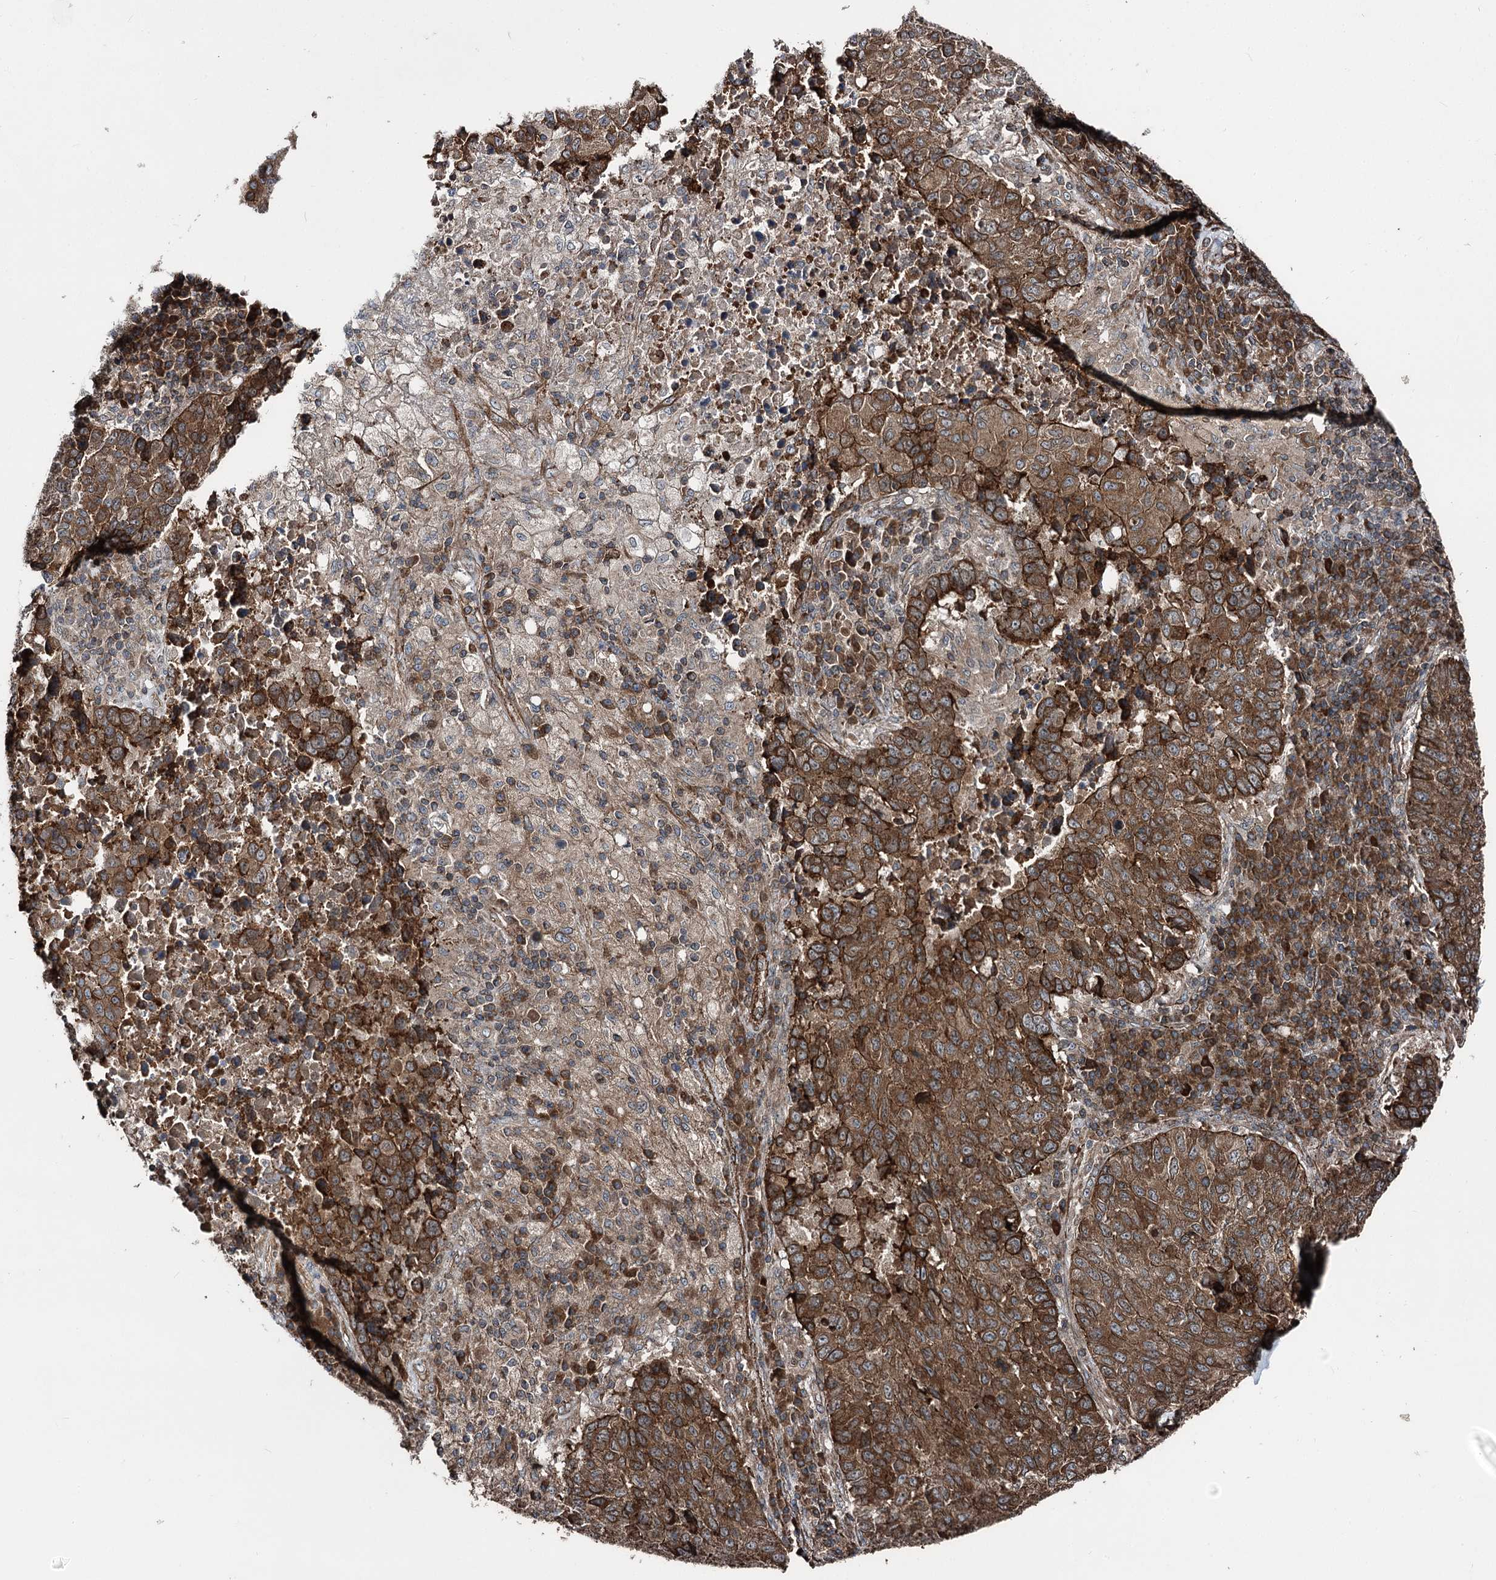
{"staining": {"intensity": "strong", "quantity": ">75%", "location": "cytoplasmic/membranous"}, "tissue": "lung cancer", "cell_type": "Tumor cells", "image_type": "cancer", "snomed": [{"axis": "morphology", "description": "Squamous cell carcinoma, NOS"}, {"axis": "topography", "description": "Lung"}], "caption": "Tumor cells display high levels of strong cytoplasmic/membranous staining in about >75% of cells in lung cancer (squamous cell carcinoma). The protein is stained brown, and the nuclei are stained in blue (DAB IHC with brightfield microscopy, high magnification).", "gene": "ITFG2", "patient": {"sex": "male", "age": 73}}